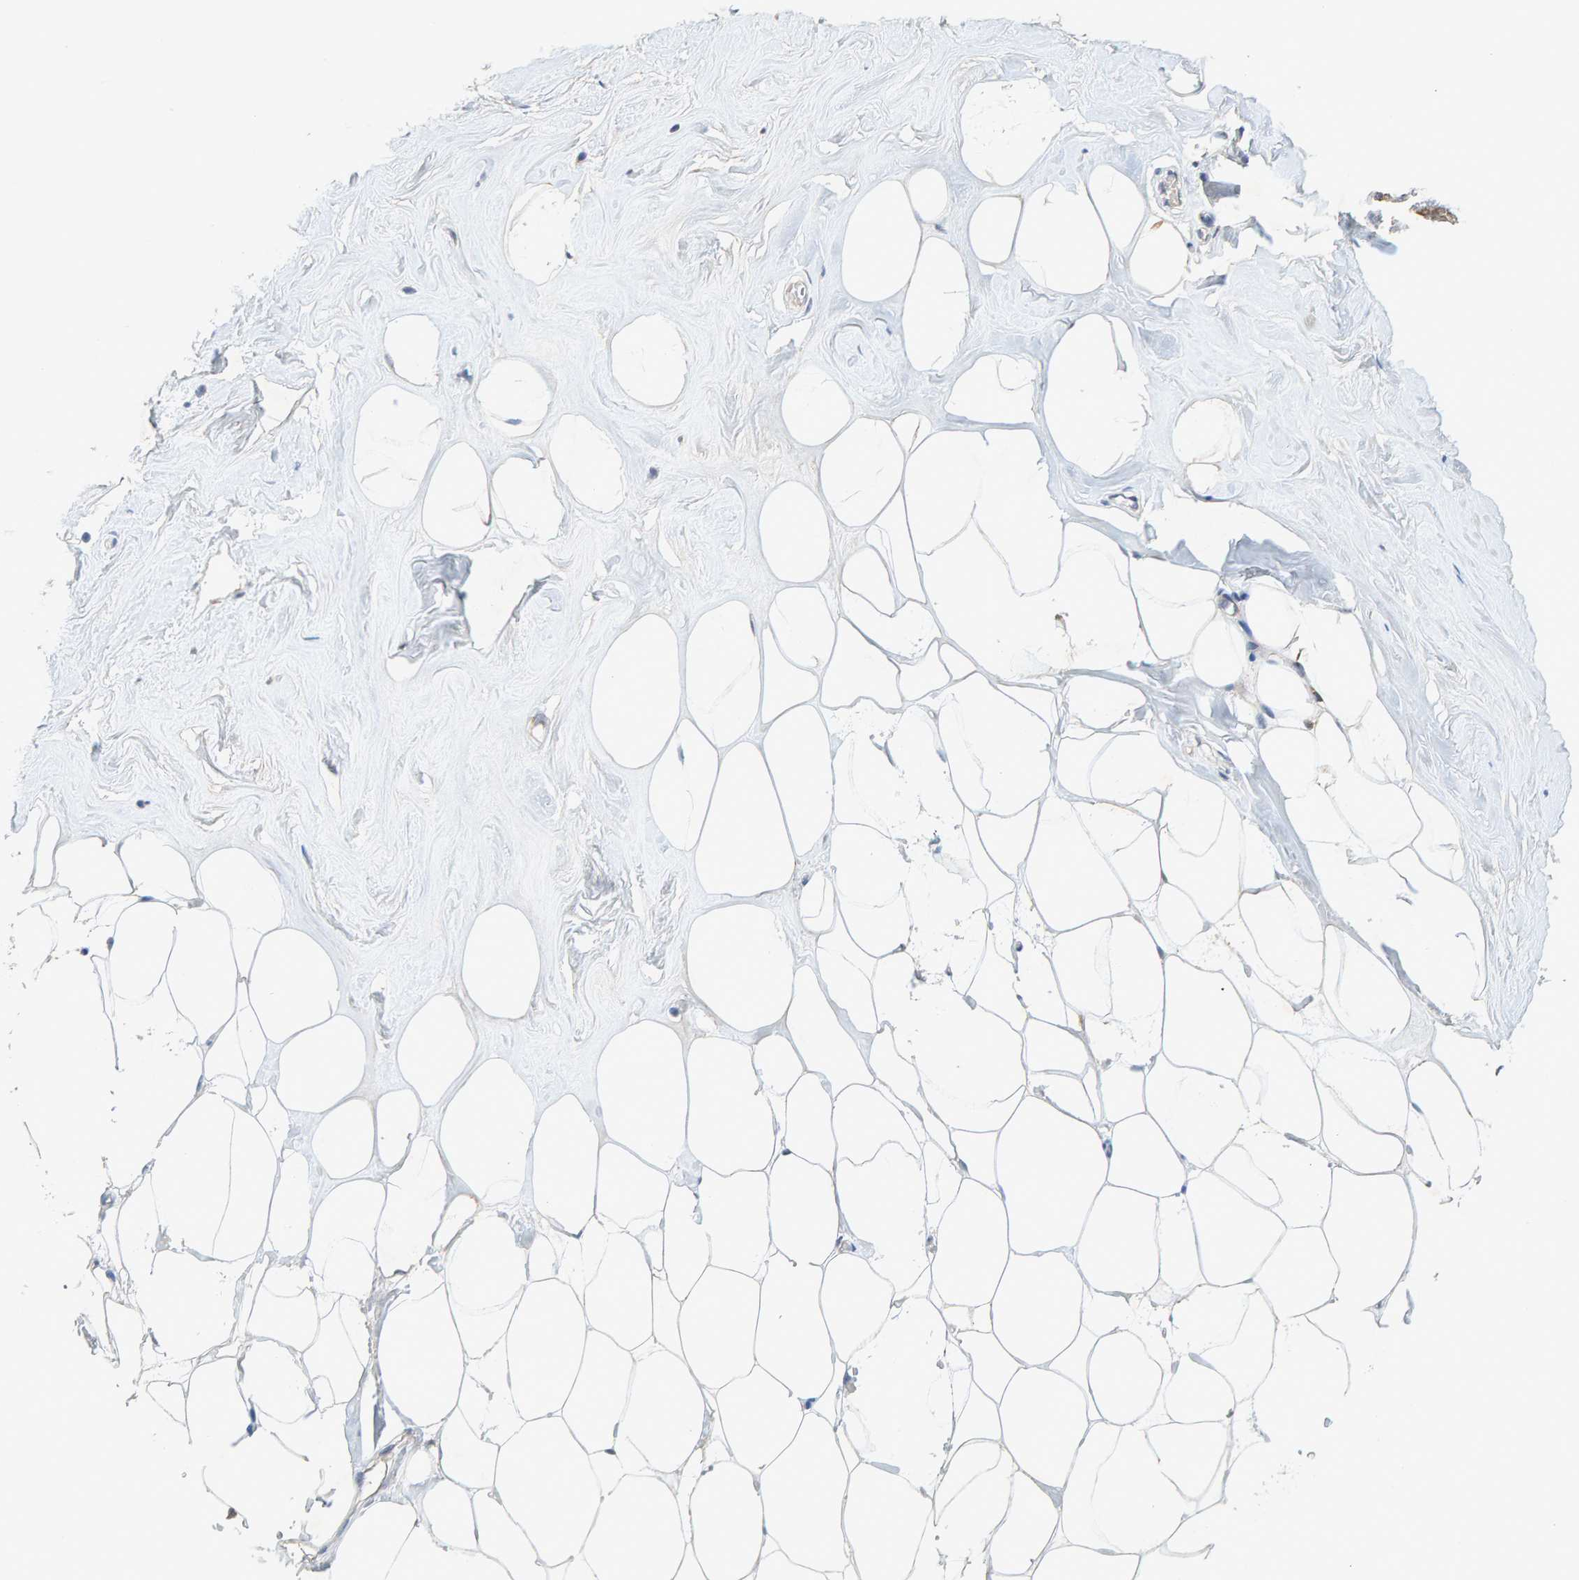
{"staining": {"intensity": "weak", "quantity": "25%-75%", "location": "cytoplasmic/membranous"}, "tissue": "adipose tissue", "cell_type": "Adipocytes", "image_type": "normal", "snomed": [{"axis": "morphology", "description": "Normal tissue, NOS"}, {"axis": "morphology", "description": "Fibrosis, NOS"}, {"axis": "topography", "description": "Breast"}, {"axis": "topography", "description": "Adipose tissue"}], "caption": "Human adipose tissue stained with a protein marker exhibits weak staining in adipocytes.", "gene": "ZNF77", "patient": {"sex": "female", "age": 39}}